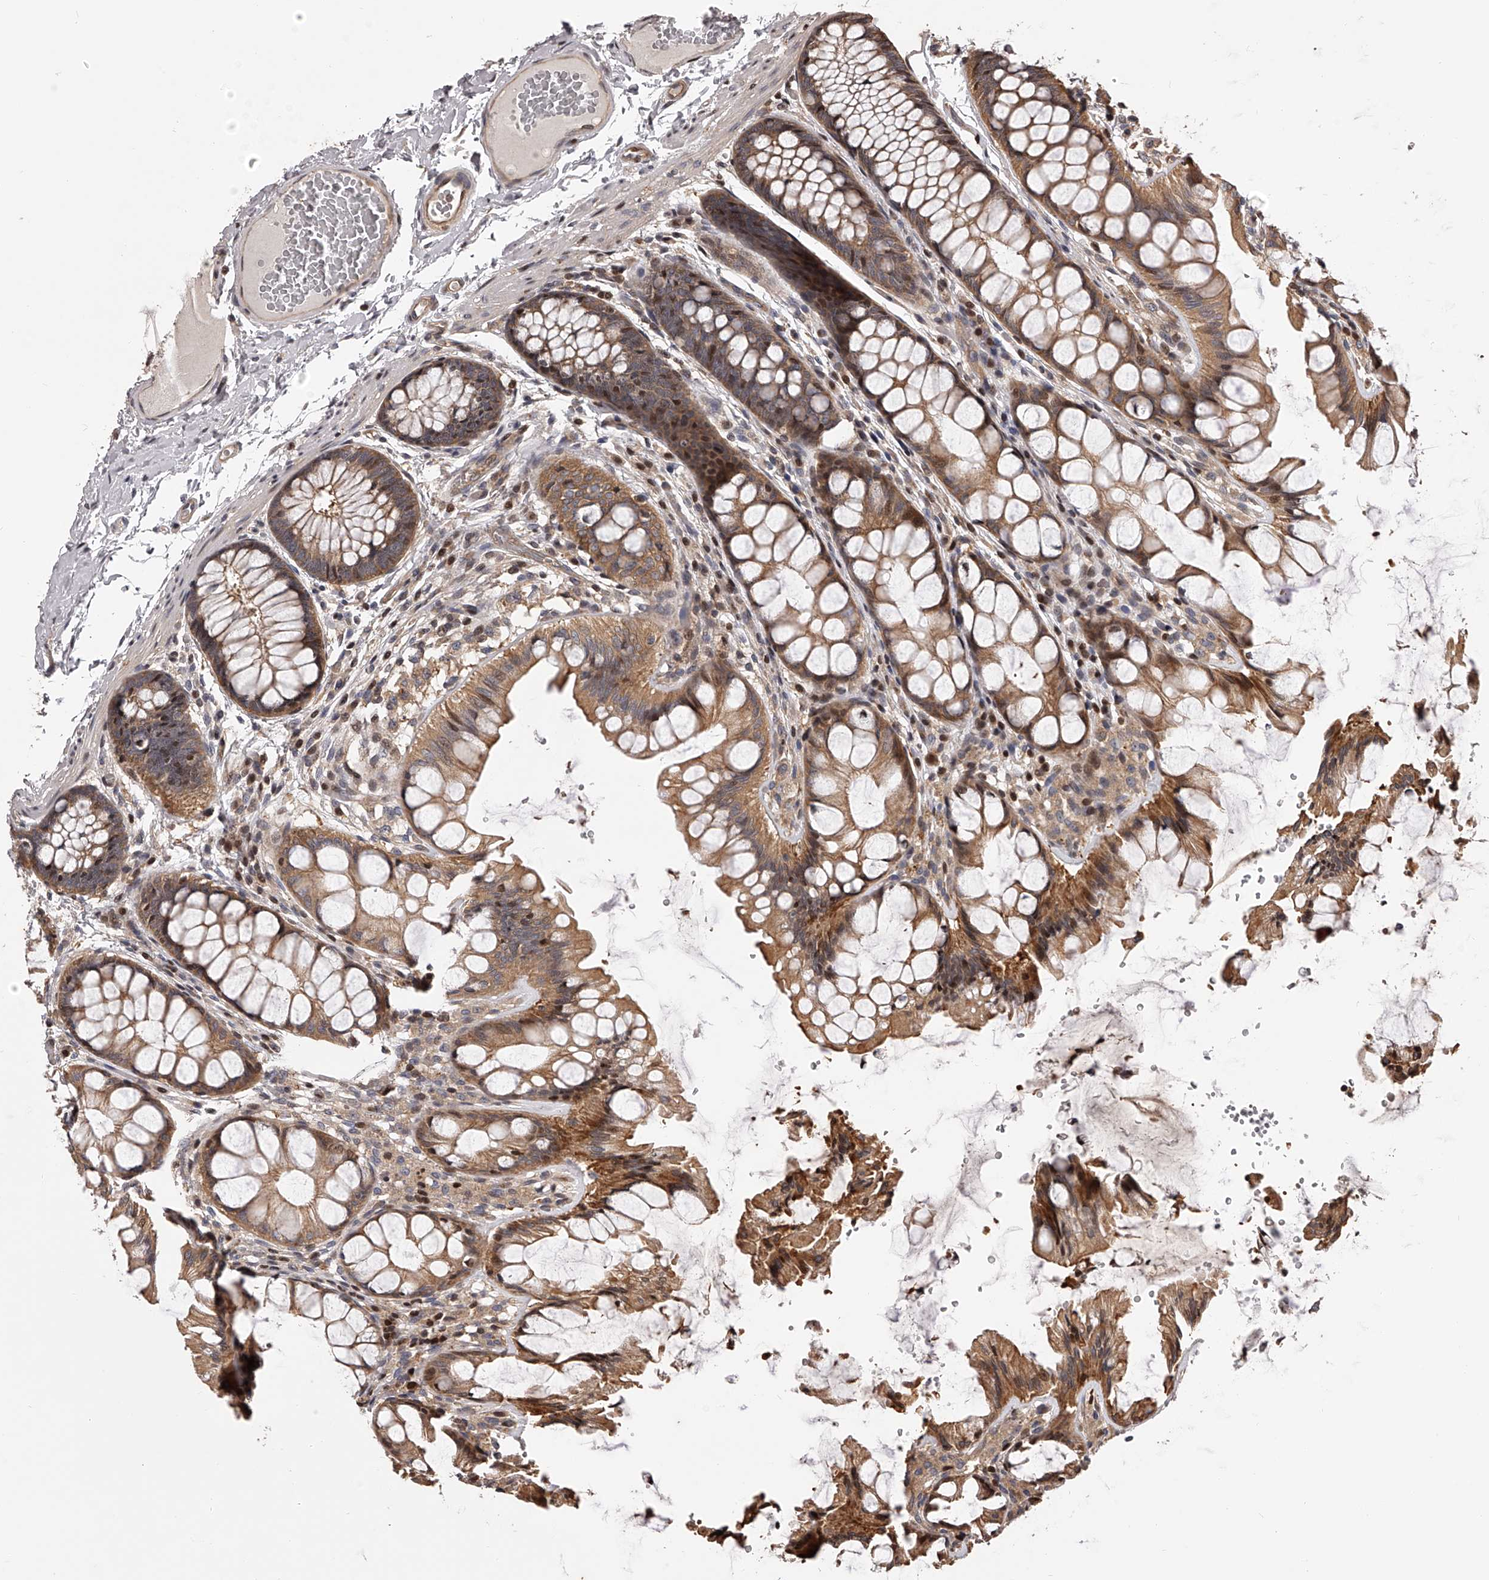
{"staining": {"intensity": "moderate", "quantity": "25%-75%", "location": "cytoplasmic/membranous"}, "tissue": "colon", "cell_type": "Endothelial cells", "image_type": "normal", "snomed": [{"axis": "morphology", "description": "Normal tissue, NOS"}, {"axis": "topography", "description": "Colon"}], "caption": "Immunohistochemical staining of unremarkable human colon demonstrates medium levels of moderate cytoplasmic/membranous expression in about 25%-75% of endothelial cells.", "gene": "PFDN2", "patient": {"sex": "male", "age": 47}}